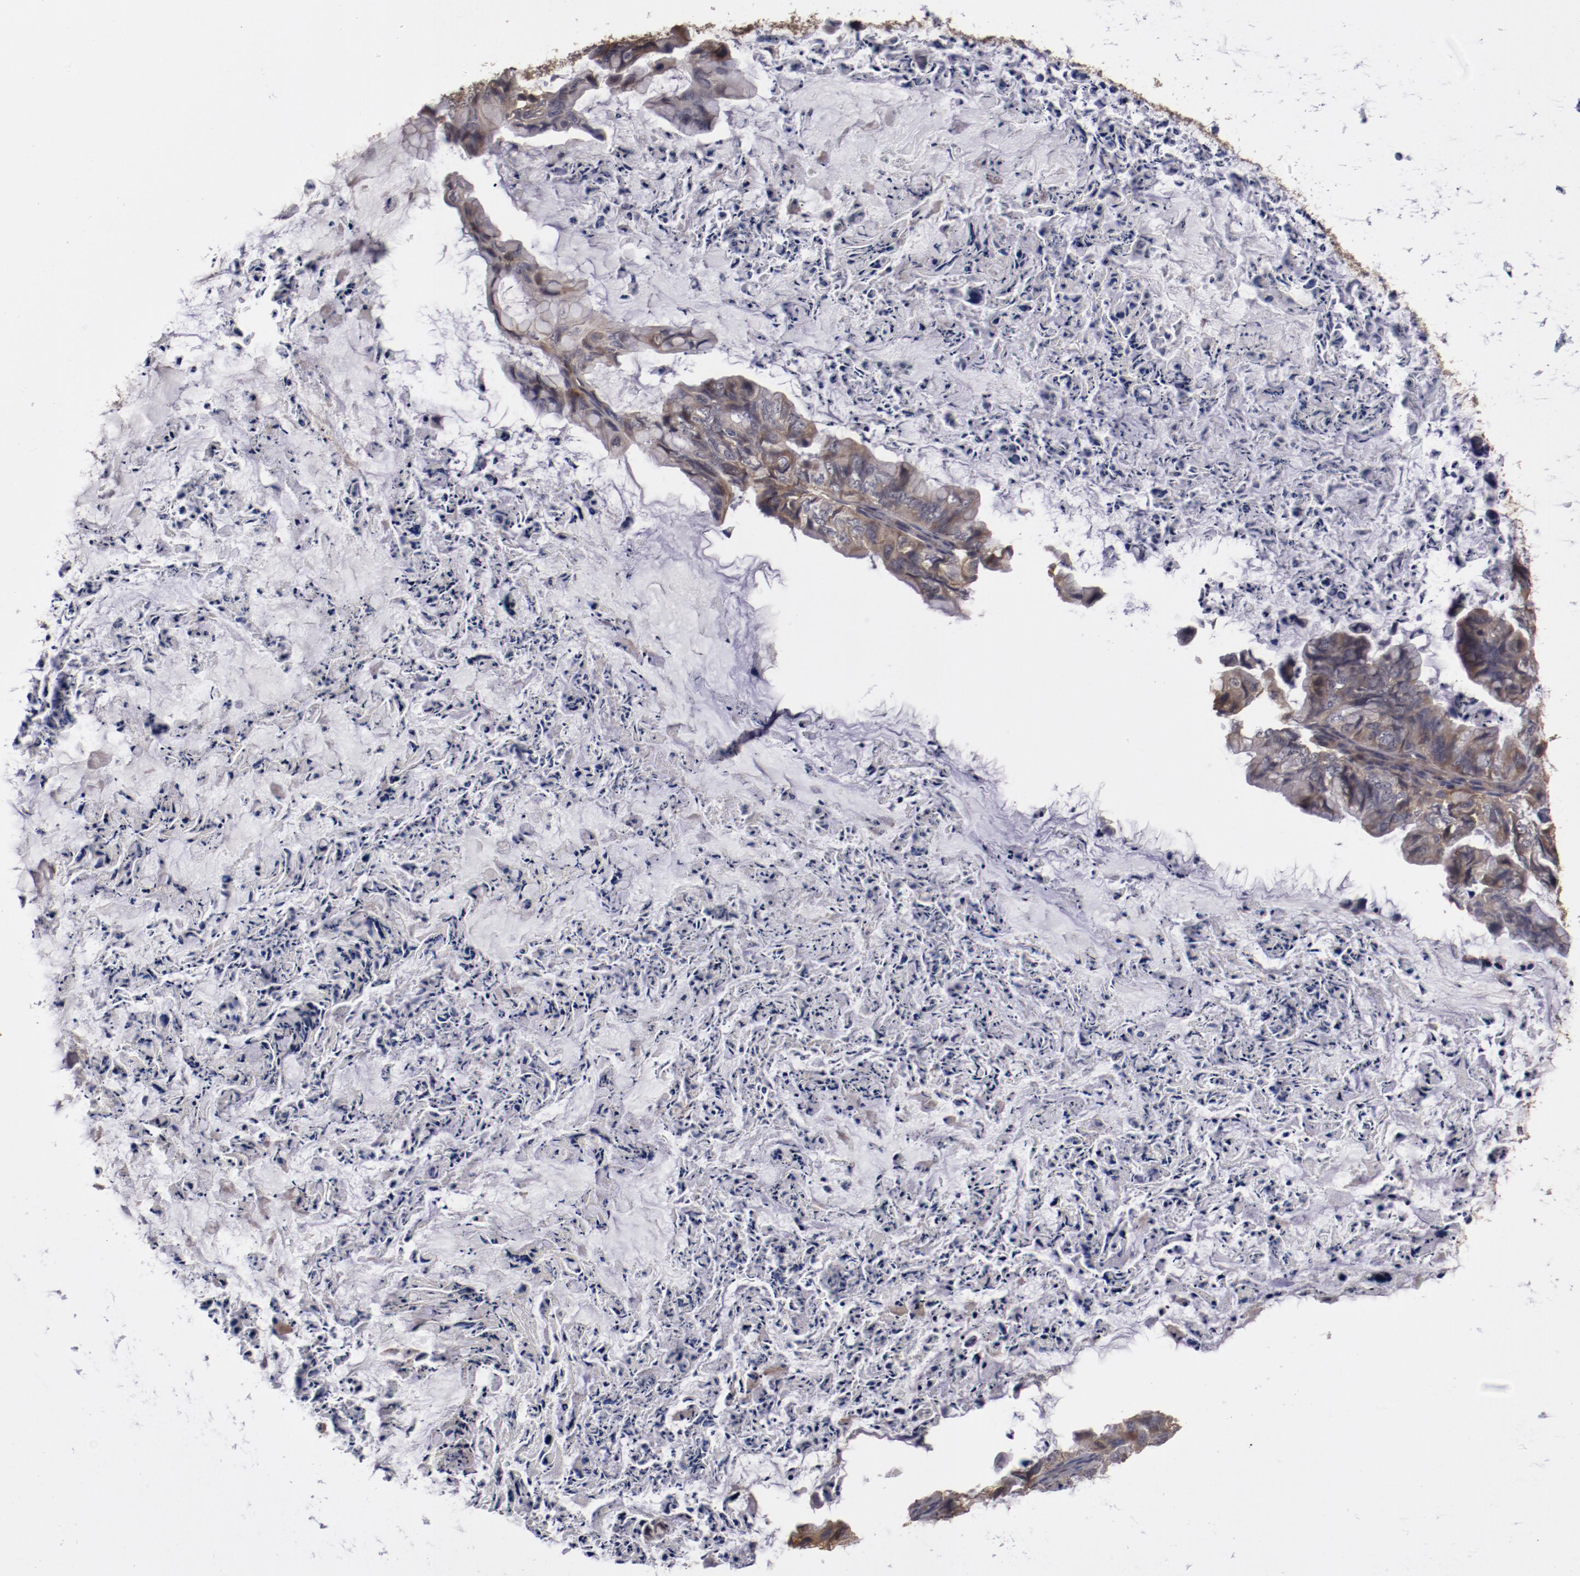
{"staining": {"intensity": "moderate", "quantity": "25%-75%", "location": "cytoplasmic/membranous"}, "tissue": "ovarian cancer", "cell_type": "Tumor cells", "image_type": "cancer", "snomed": [{"axis": "morphology", "description": "Cystadenocarcinoma, mucinous, NOS"}, {"axis": "topography", "description": "Ovary"}], "caption": "There is medium levels of moderate cytoplasmic/membranous staining in tumor cells of mucinous cystadenocarcinoma (ovarian), as demonstrated by immunohistochemical staining (brown color).", "gene": "CP", "patient": {"sex": "female", "age": 36}}